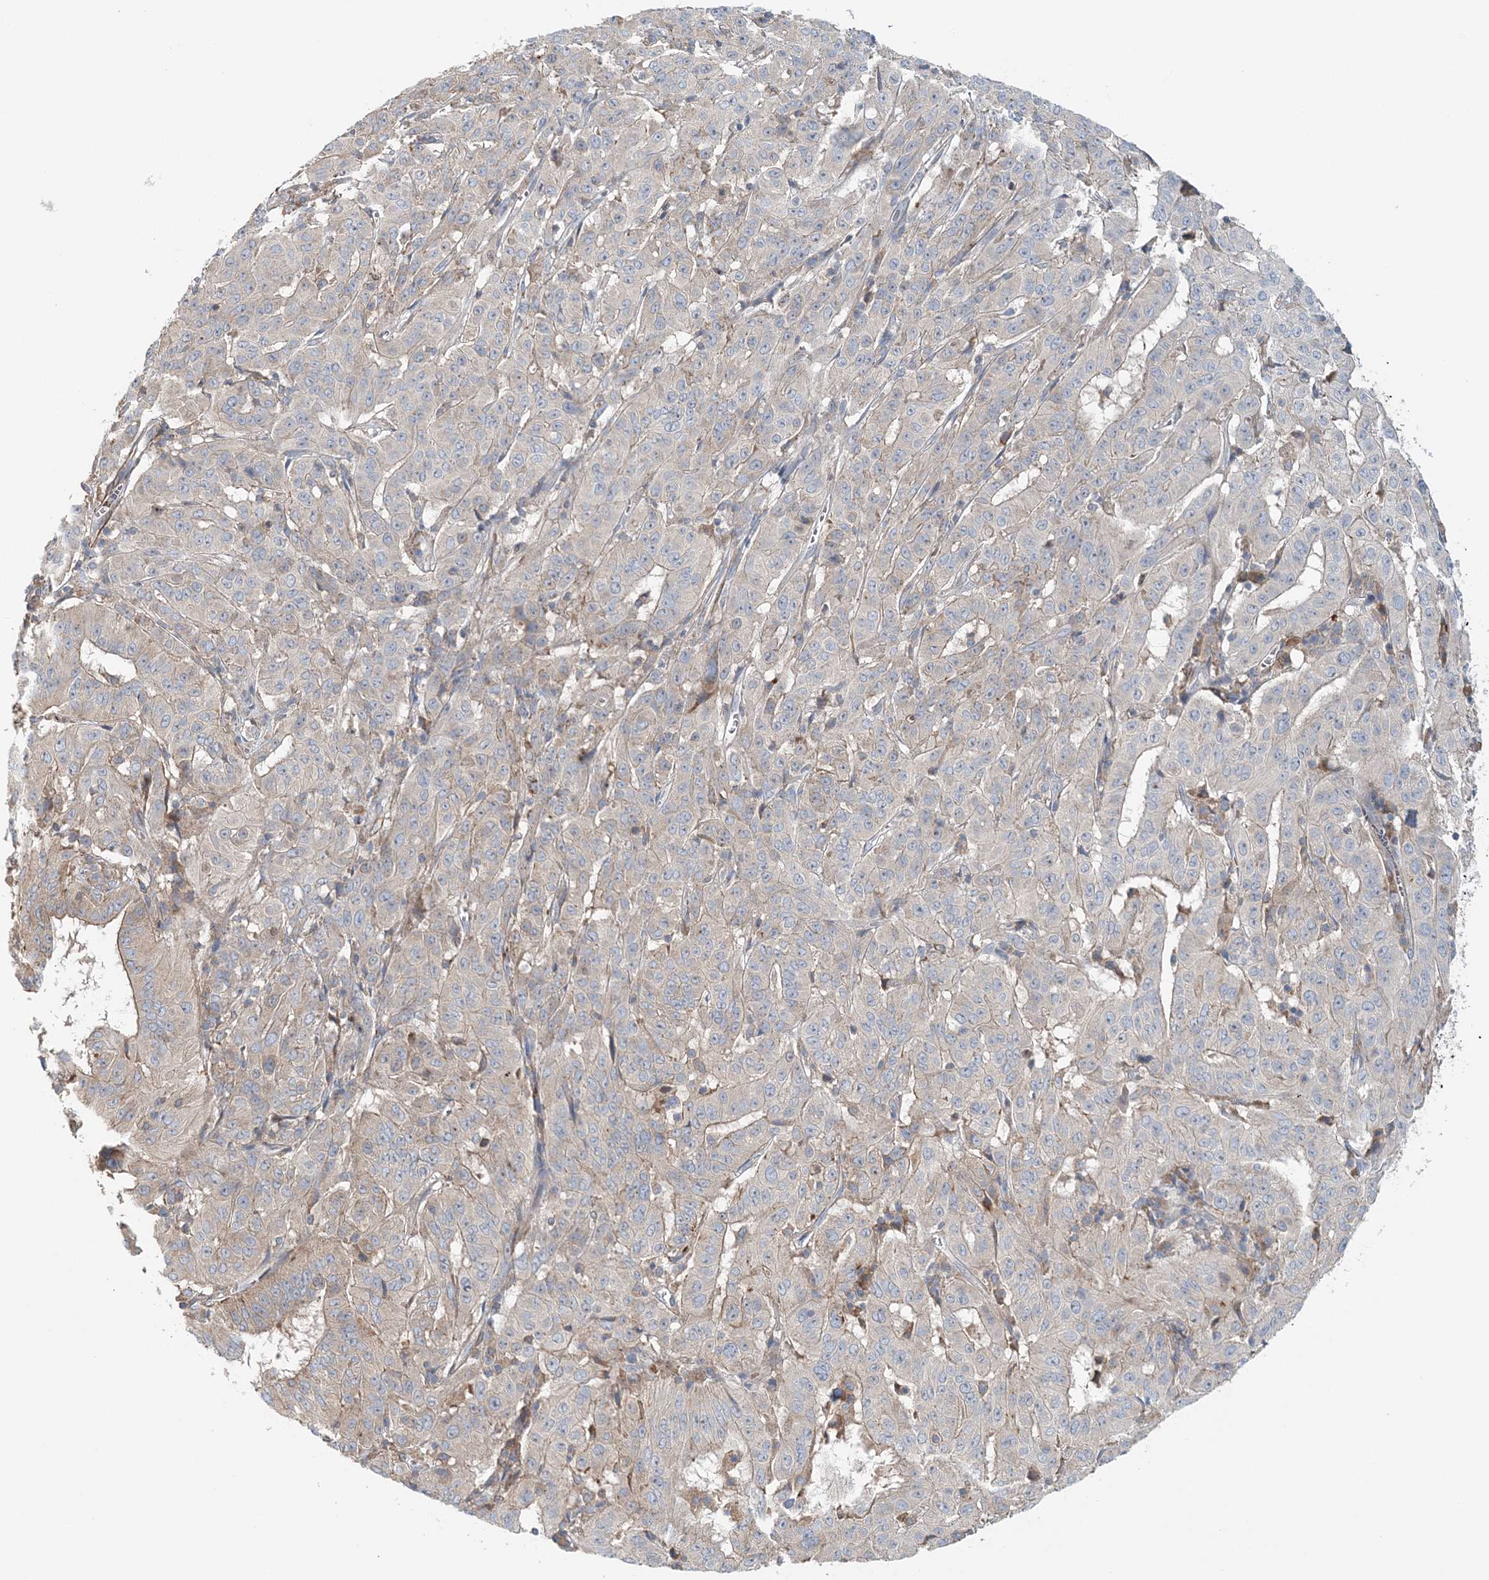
{"staining": {"intensity": "negative", "quantity": "none", "location": "none"}, "tissue": "pancreatic cancer", "cell_type": "Tumor cells", "image_type": "cancer", "snomed": [{"axis": "morphology", "description": "Adenocarcinoma, NOS"}, {"axis": "topography", "description": "Pancreas"}], "caption": "A photomicrograph of pancreatic cancer (adenocarcinoma) stained for a protein displays no brown staining in tumor cells.", "gene": "TTI1", "patient": {"sex": "male", "age": 63}}